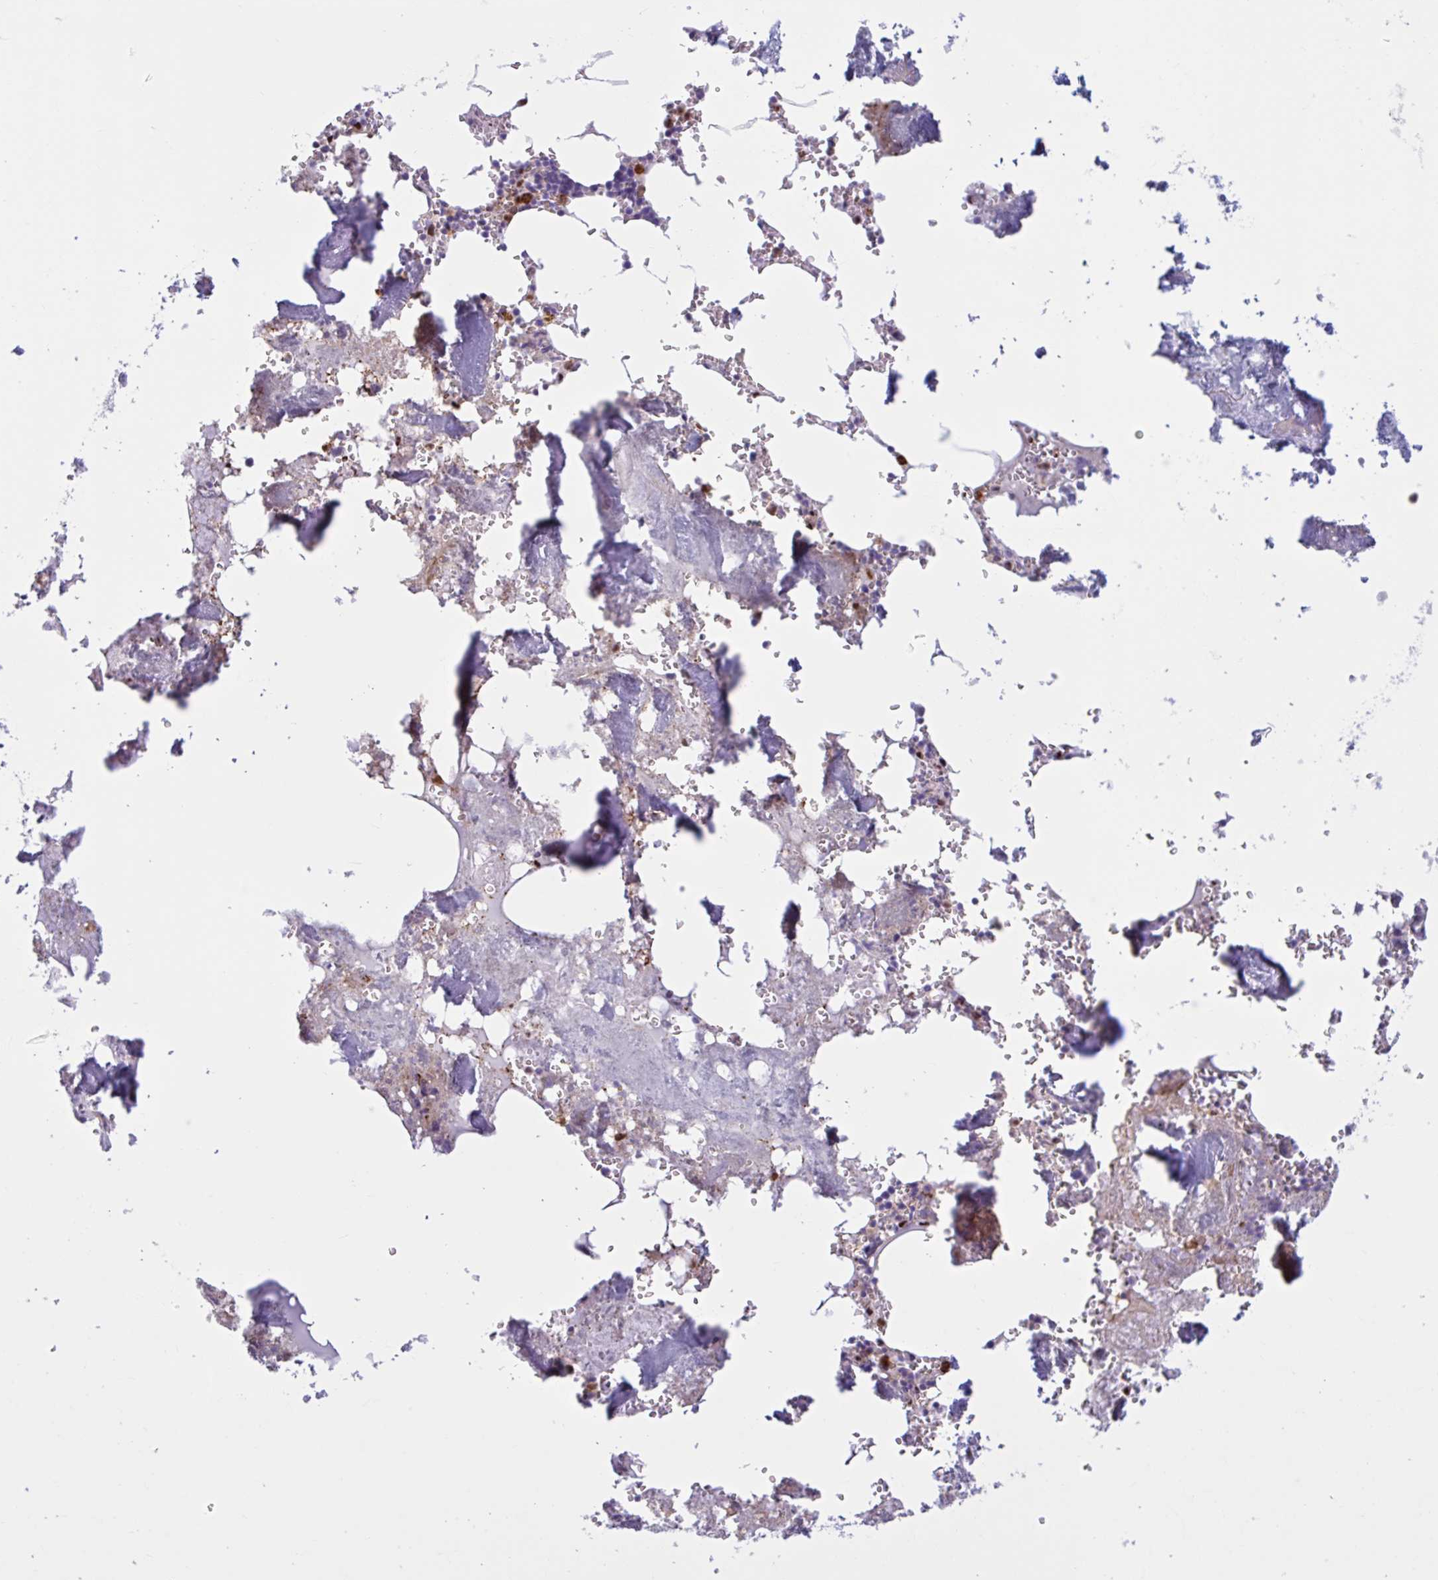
{"staining": {"intensity": "strong", "quantity": "<25%", "location": "cytoplasmic/membranous"}, "tissue": "bone marrow", "cell_type": "Hematopoietic cells", "image_type": "normal", "snomed": [{"axis": "morphology", "description": "Normal tissue, NOS"}, {"axis": "topography", "description": "Bone marrow"}], "caption": "This is a photomicrograph of IHC staining of normal bone marrow, which shows strong positivity in the cytoplasmic/membranous of hematopoietic cells.", "gene": "CEP120", "patient": {"sex": "male", "age": 54}}